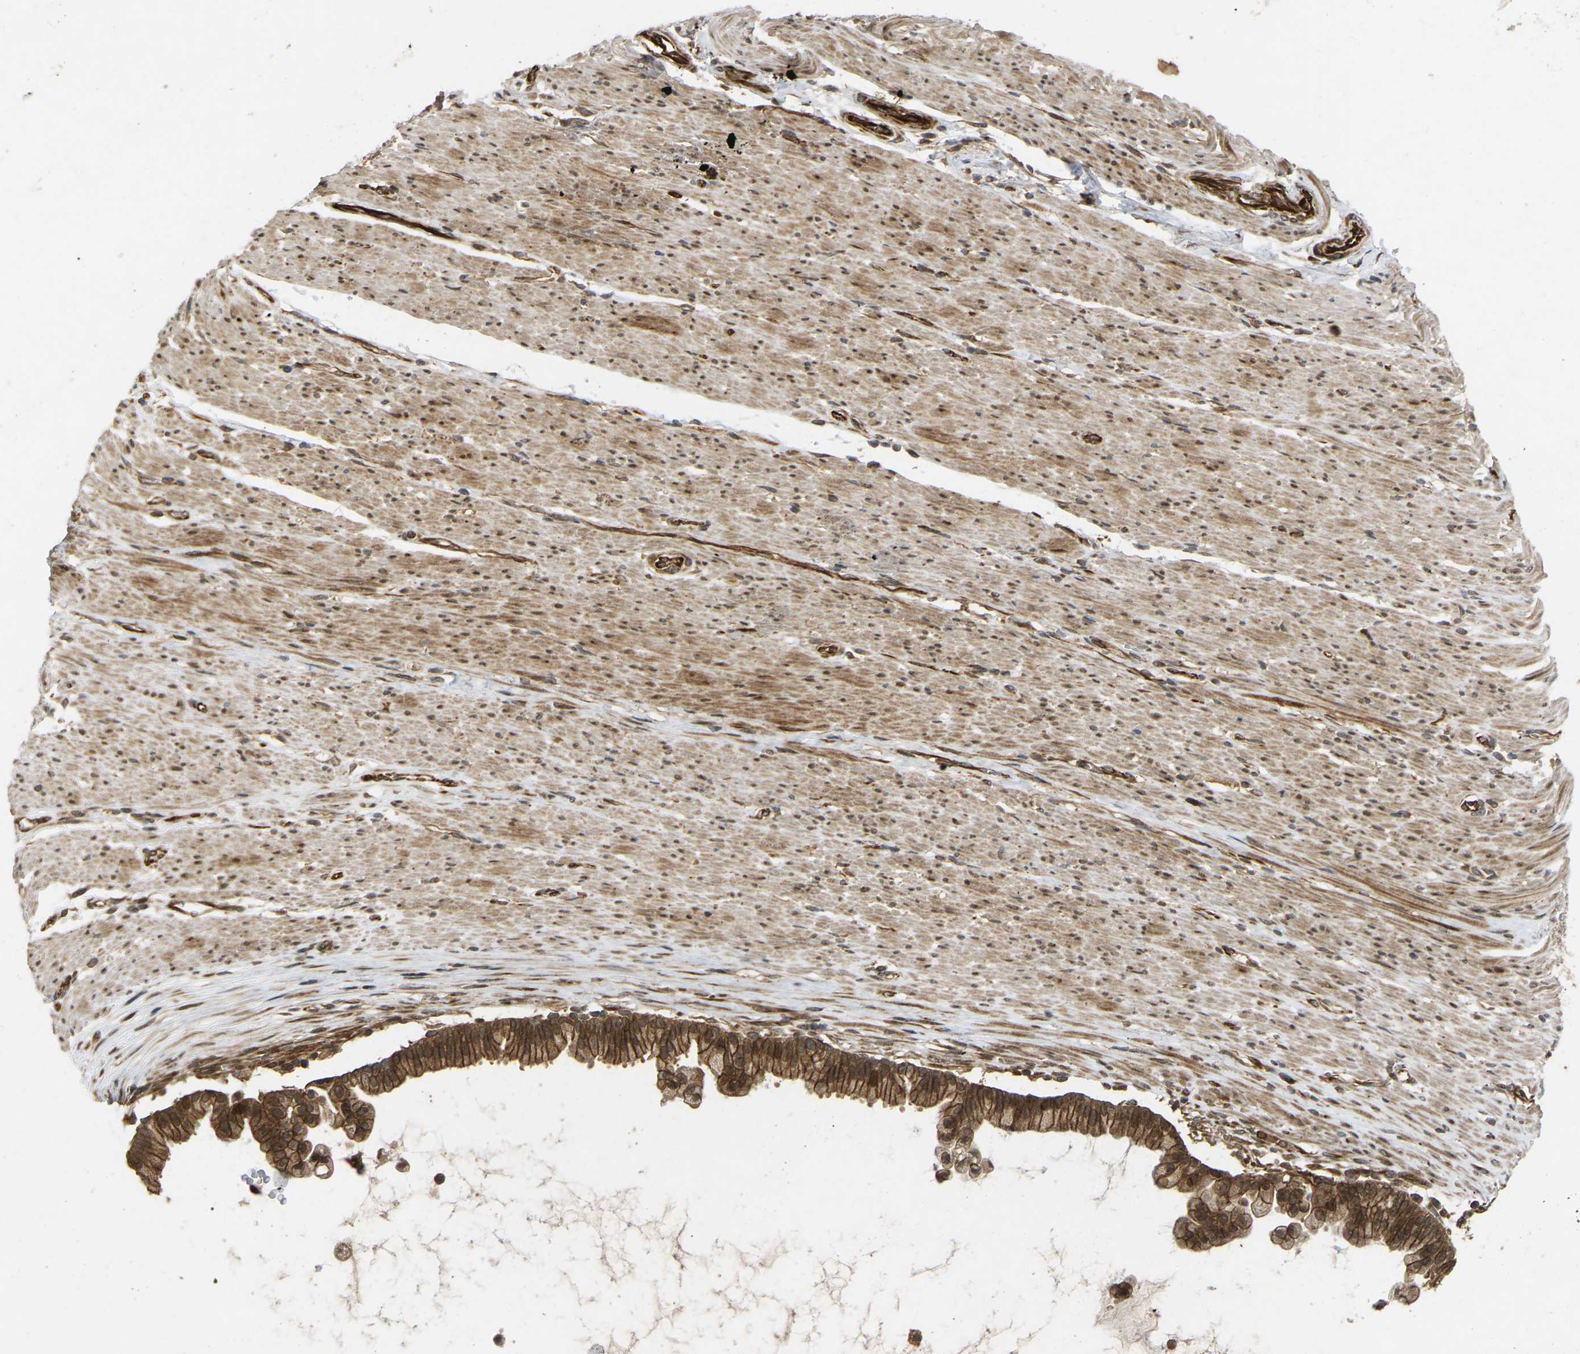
{"staining": {"intensity": "moderate", "quantity": ">75%", "location": "cytoplasmic/membranous,nuclear"}, "tissue": "pancreatic cancer", "cell_type": "Tumor cells", "image_type": "cancer", "snomed": [{"axis": "morphology", "description": "Adenocarcinoma, NOS"}, {"axis": "topography", "description": "Pancreas"}], "caption": "This is an image of immunohistochemistry staining of adenocarcinoma (pancreatic), which shows moderate positivity in the cytoplasmic/membranous and nuclear of tumor cells.", "gene": "KIAA1549", "patient": {"sex": "male", "age": 69}}